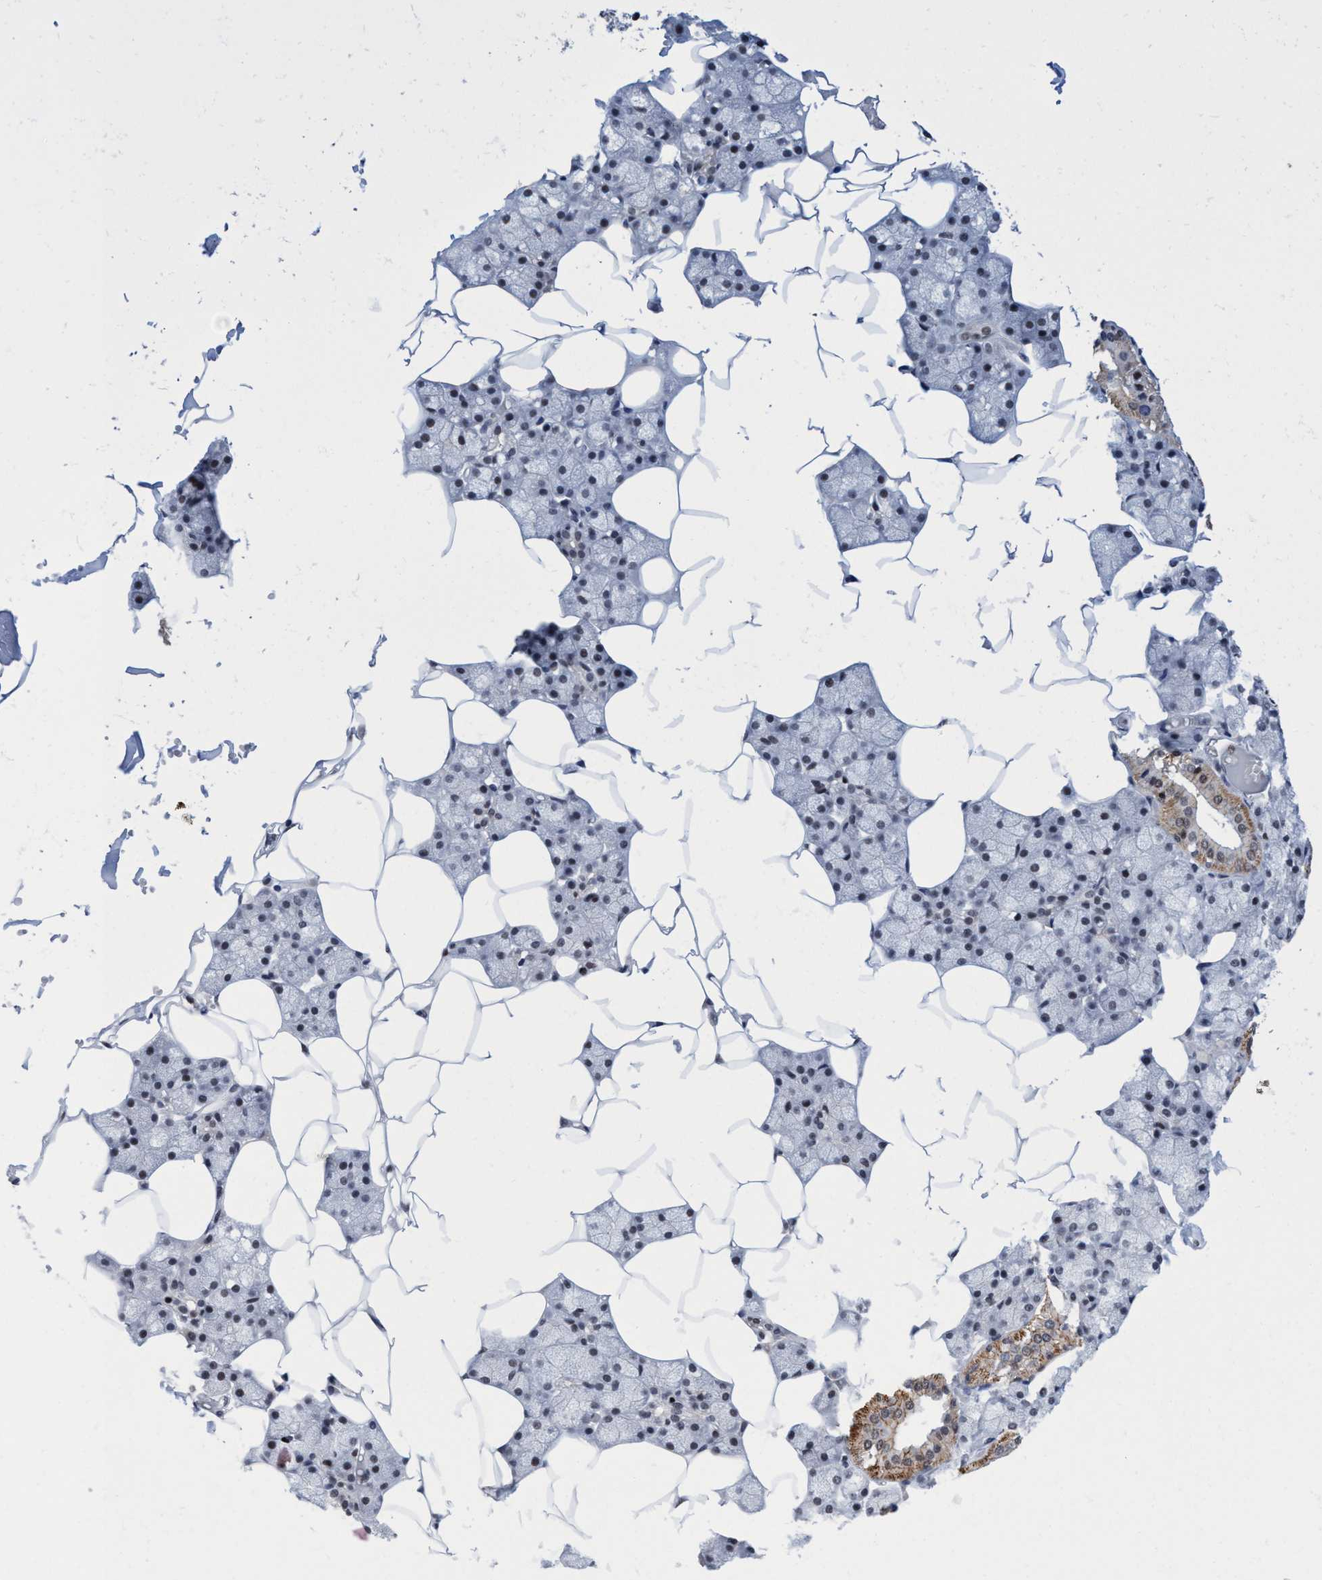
{"staining": {"intensity": "strong", "quantity": "25%-75%", "location": "cytoplasmic/membranous,nuclear"}, "tissue": "salivary gland", "cell_type": "Glandular cells", "image_type": "normal", "snomed": [{"axis": "morphology", "description": "Normal tissue, NOS"}, {"axis": "topography", "description": "Salivary gland"}], "caption": "IHC of normal salivary gland shows high levels of strong cytoplasmic/membranous,nuclear positivity in about 25%-75% of glandular cells. Nuclei are stained in blue.", "gene": "C9orf78", "patient": {"sex": "male", "age": 62}}